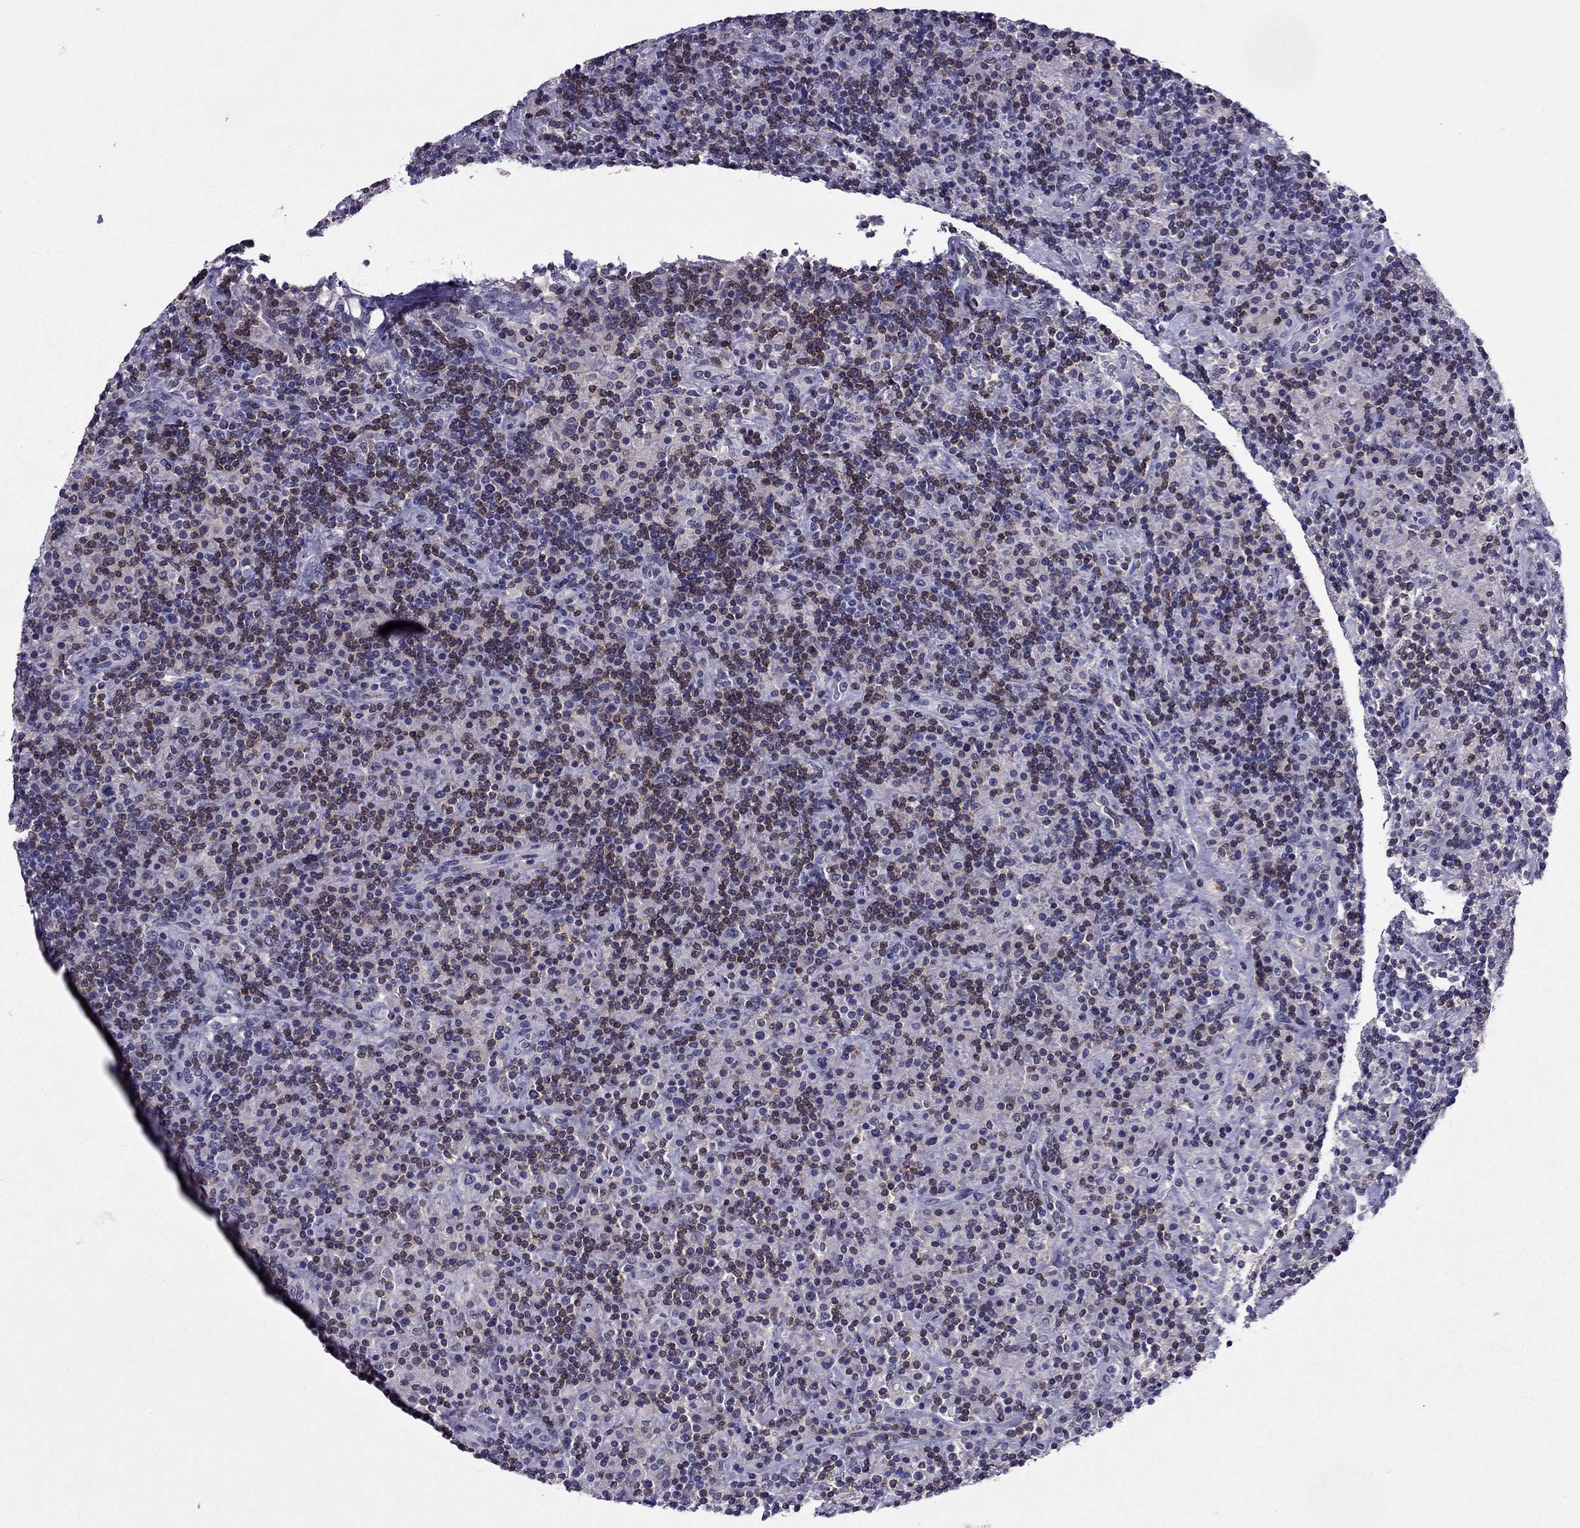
{"staining": {"intensity": "negative", "quantity": "none", "location": "none"}, "tissue": "lymphoma", "cell_type": "Tumor cells", "image_type": "cancer", "snomed": [{"axis": "morphology", "description": "Hodgkin's disease, NOS"}, {"axis": "topography", "description": "Lymph node"}], "caption": "IHC of human Hodgkin's disease exhibits no expression in tumor cells. (DAB (3,3'-diaminobenzidine) immunohistochemistry, high magnification).", "gene": "AAK1", "patient": {"sex": "male", "age": 70}}